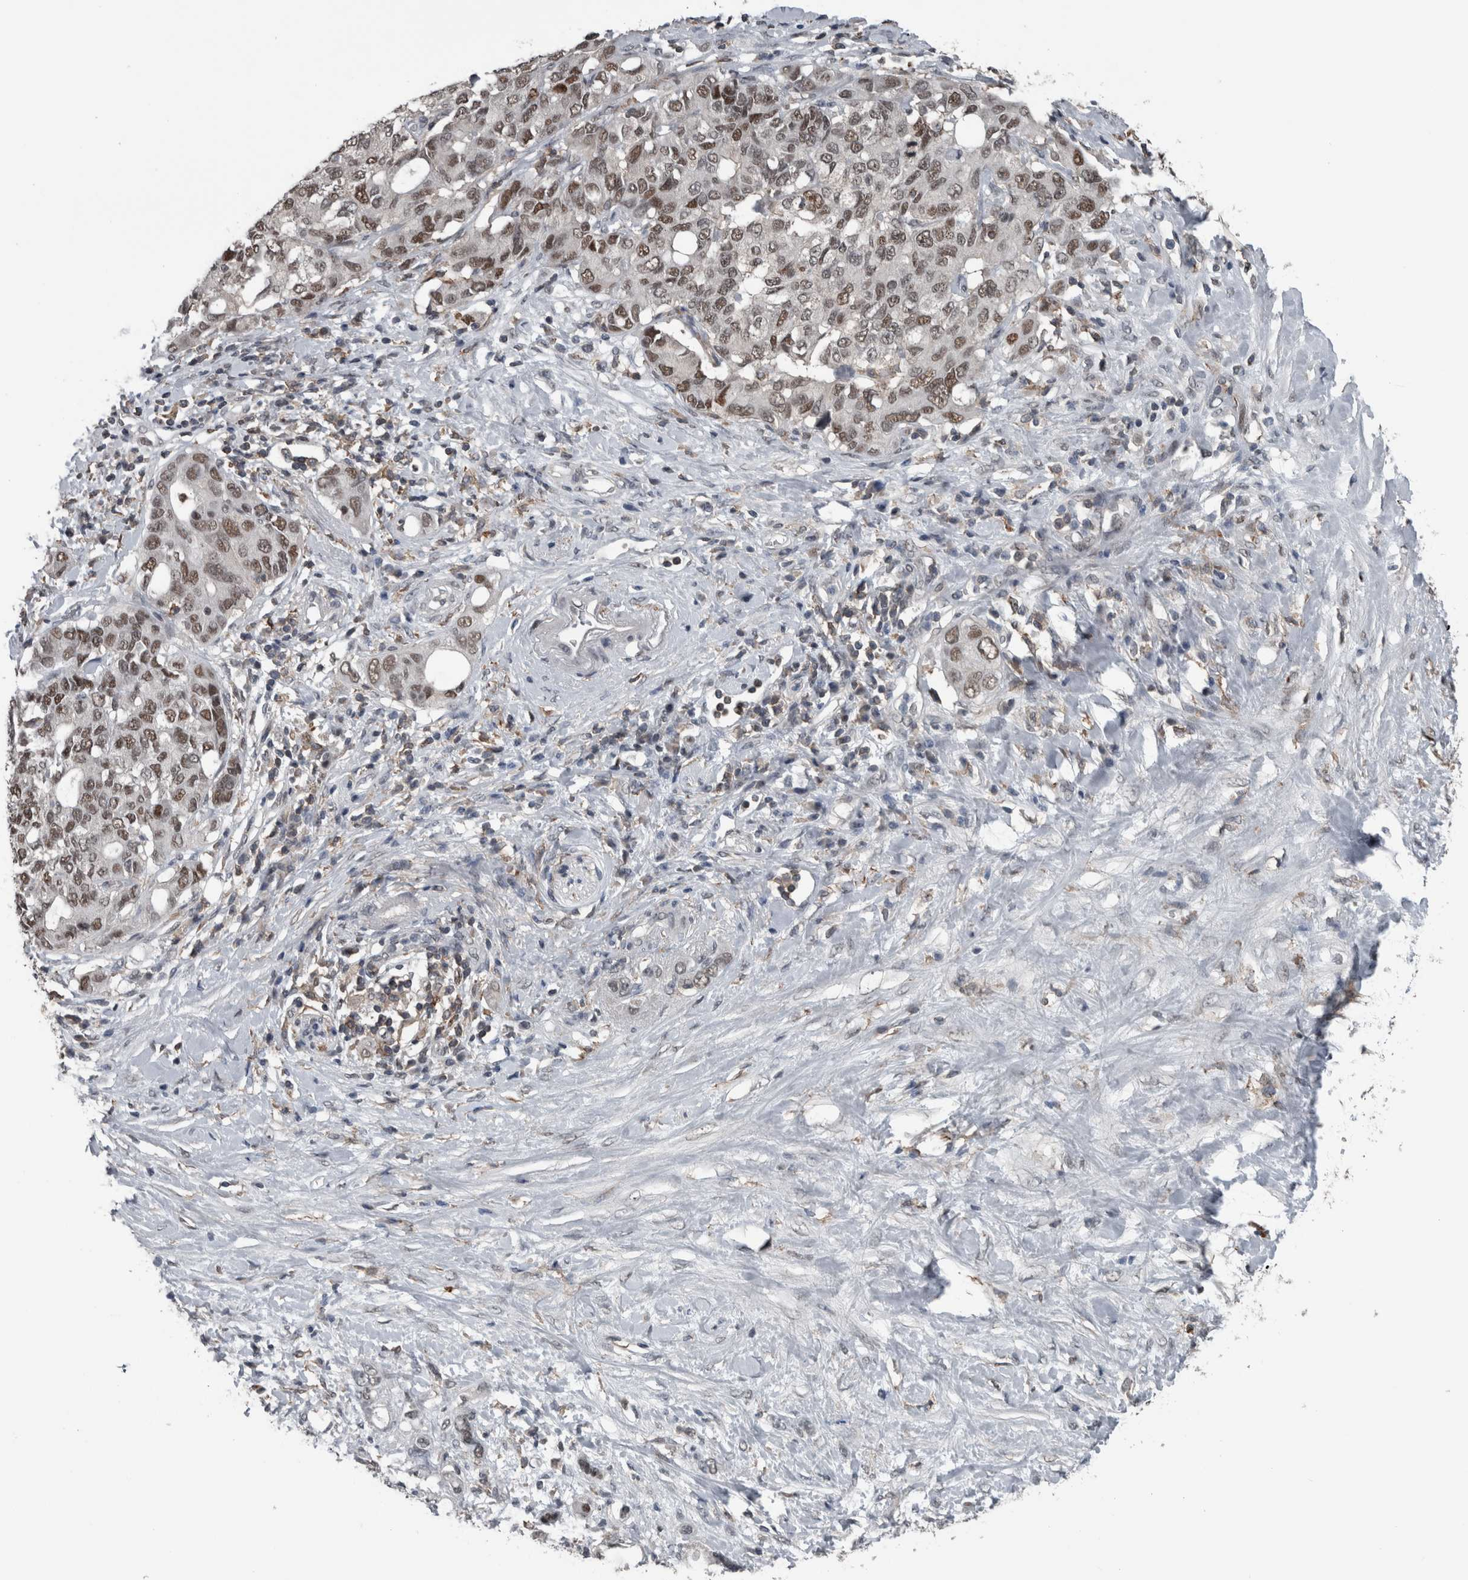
{"staining": {"intensity": "moderate", "quantity": ">75%", "location": "nuclear"}, "tissue": "pancreatic cancer", "cell_type": "Tumor cells", "image_type": "cancer", "snomed": [{"axis": "morphology", "description": "Adenocarcinoma, NOS"}, {"axis": "topography", "description": "Pancreas"}], "caption": "A photomicrograph of human pancreatic cancer (adenocarcinoma) stained for a protein shows moderate nuclear brown staining in tumor cells. (Brightfield microscopy of DAB IHC at high magnification).", "gene": "ZBTB21", "patient": {"sex": "female", "age": 56}}